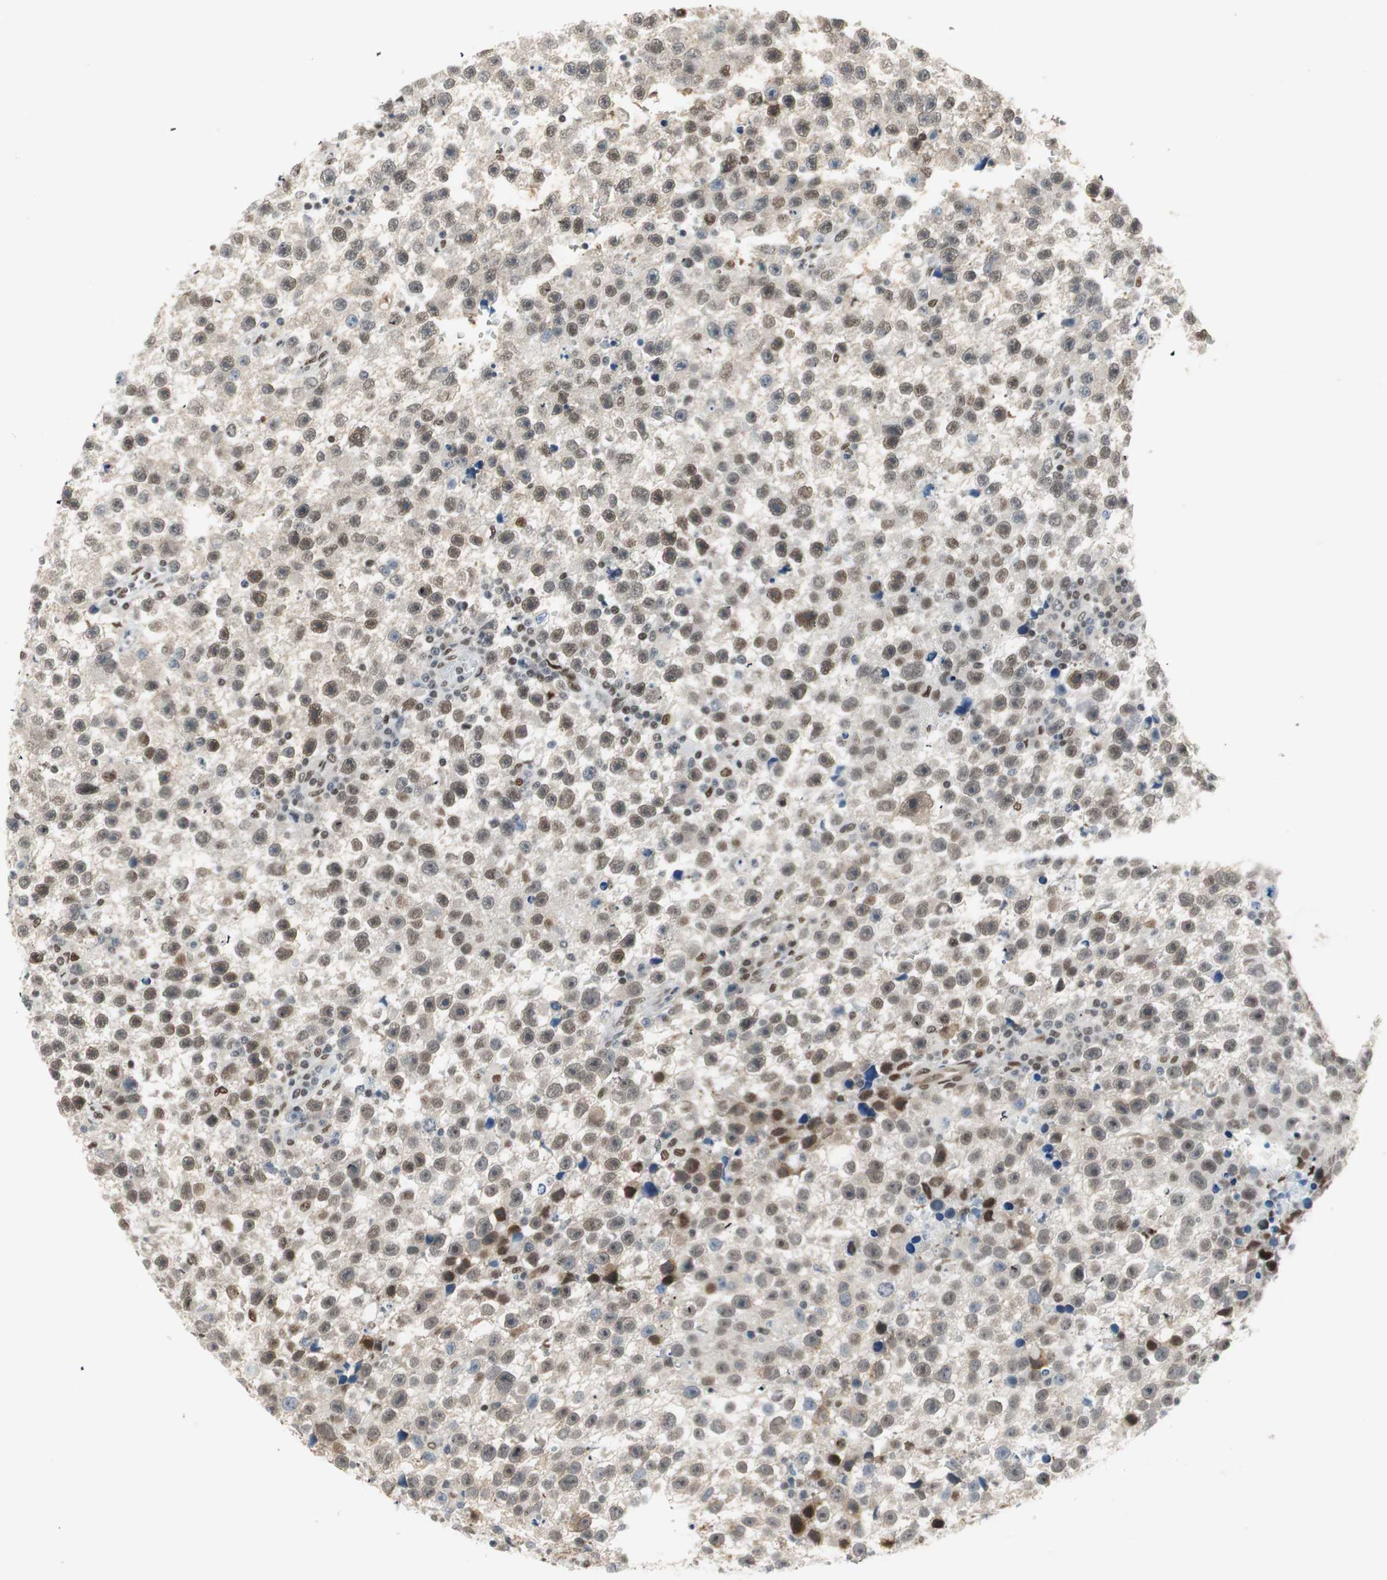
{"staining": {"intensity": "moderate", "quantity": ">75%", "location": "nuclear"}, "tissue": "testis cancer", "cell_type": "Tumor cells", "image_type": "cancer", "snomed": [{"axis": "morphology", "description": "Seminoma, NOS"}, {"axis": "topography", "description": "Testis"}], "caption": "Testis cancer (seminoma) stained with a brown dye shows moderate nuclear positive positivity in approximately >75% of tumor cells.", "gene": "ZBTB17", "patient": {"sex": "male", "age": 33}}